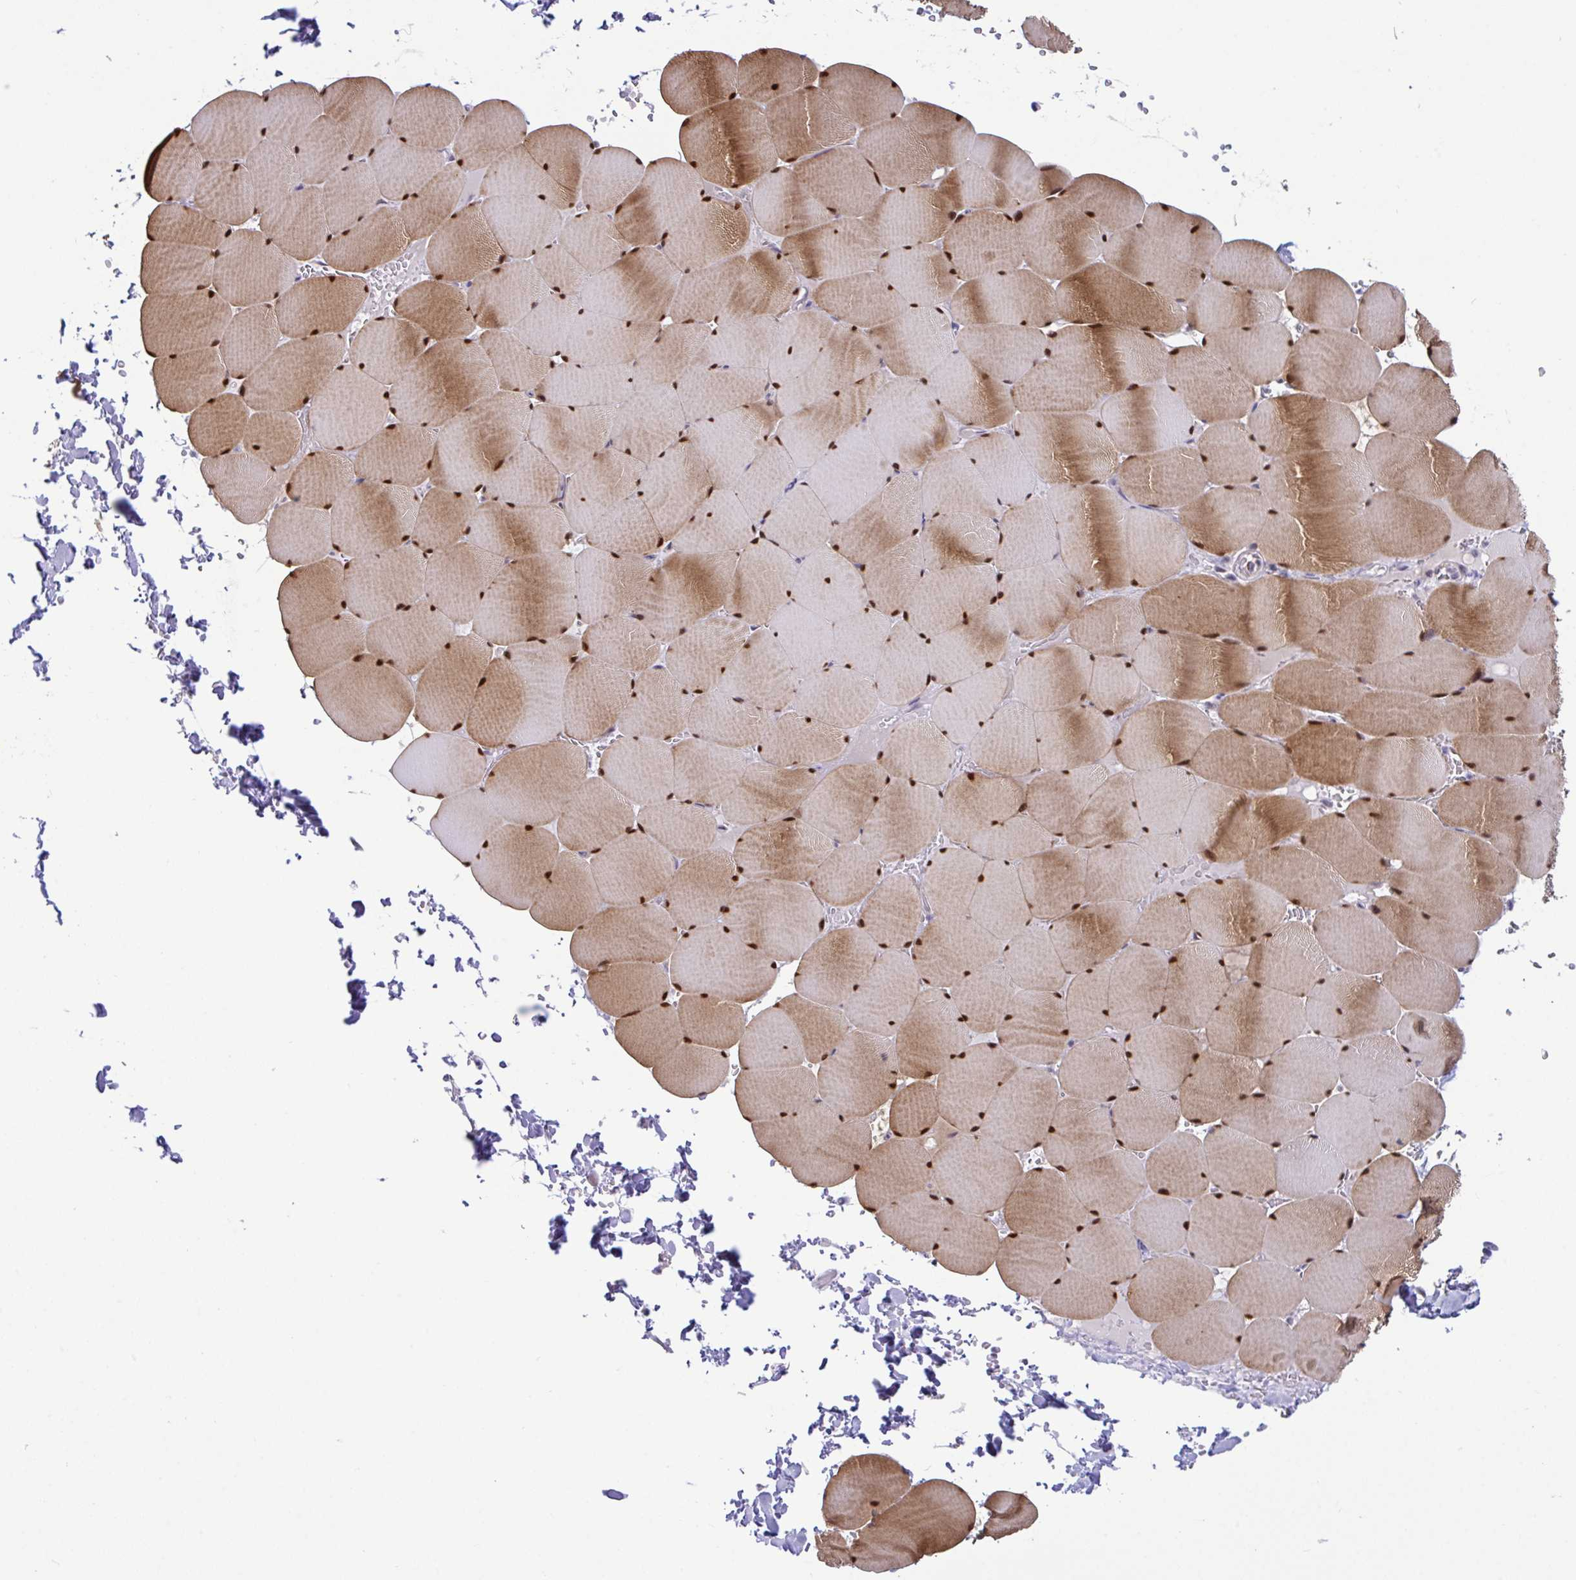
{"staining": {"intensity": "strong", "quantity": ">75%", "location": "cytoplasmic/membranous,nuclear"}, "tissue": "skeletal muscle", "cell_type": "Myocytes", "image_type": "normal", "snomed": [{"axis": "morphology", "description": "Normal tissue, NOS"}, {"axis": "topography", "description": "Skeletal muscle"}, {"axis": "topography", "description": "Head-Neck"}], "caption": "Approximately >75% of myocytes in normal human skeletal muscle exhibit strong cytoplasmic/membranous,nuclear protein positivity as visualized by brown immunohistochemical staining.", "gene": "USP35", "patient": {"sex": "male", "age": 66}}